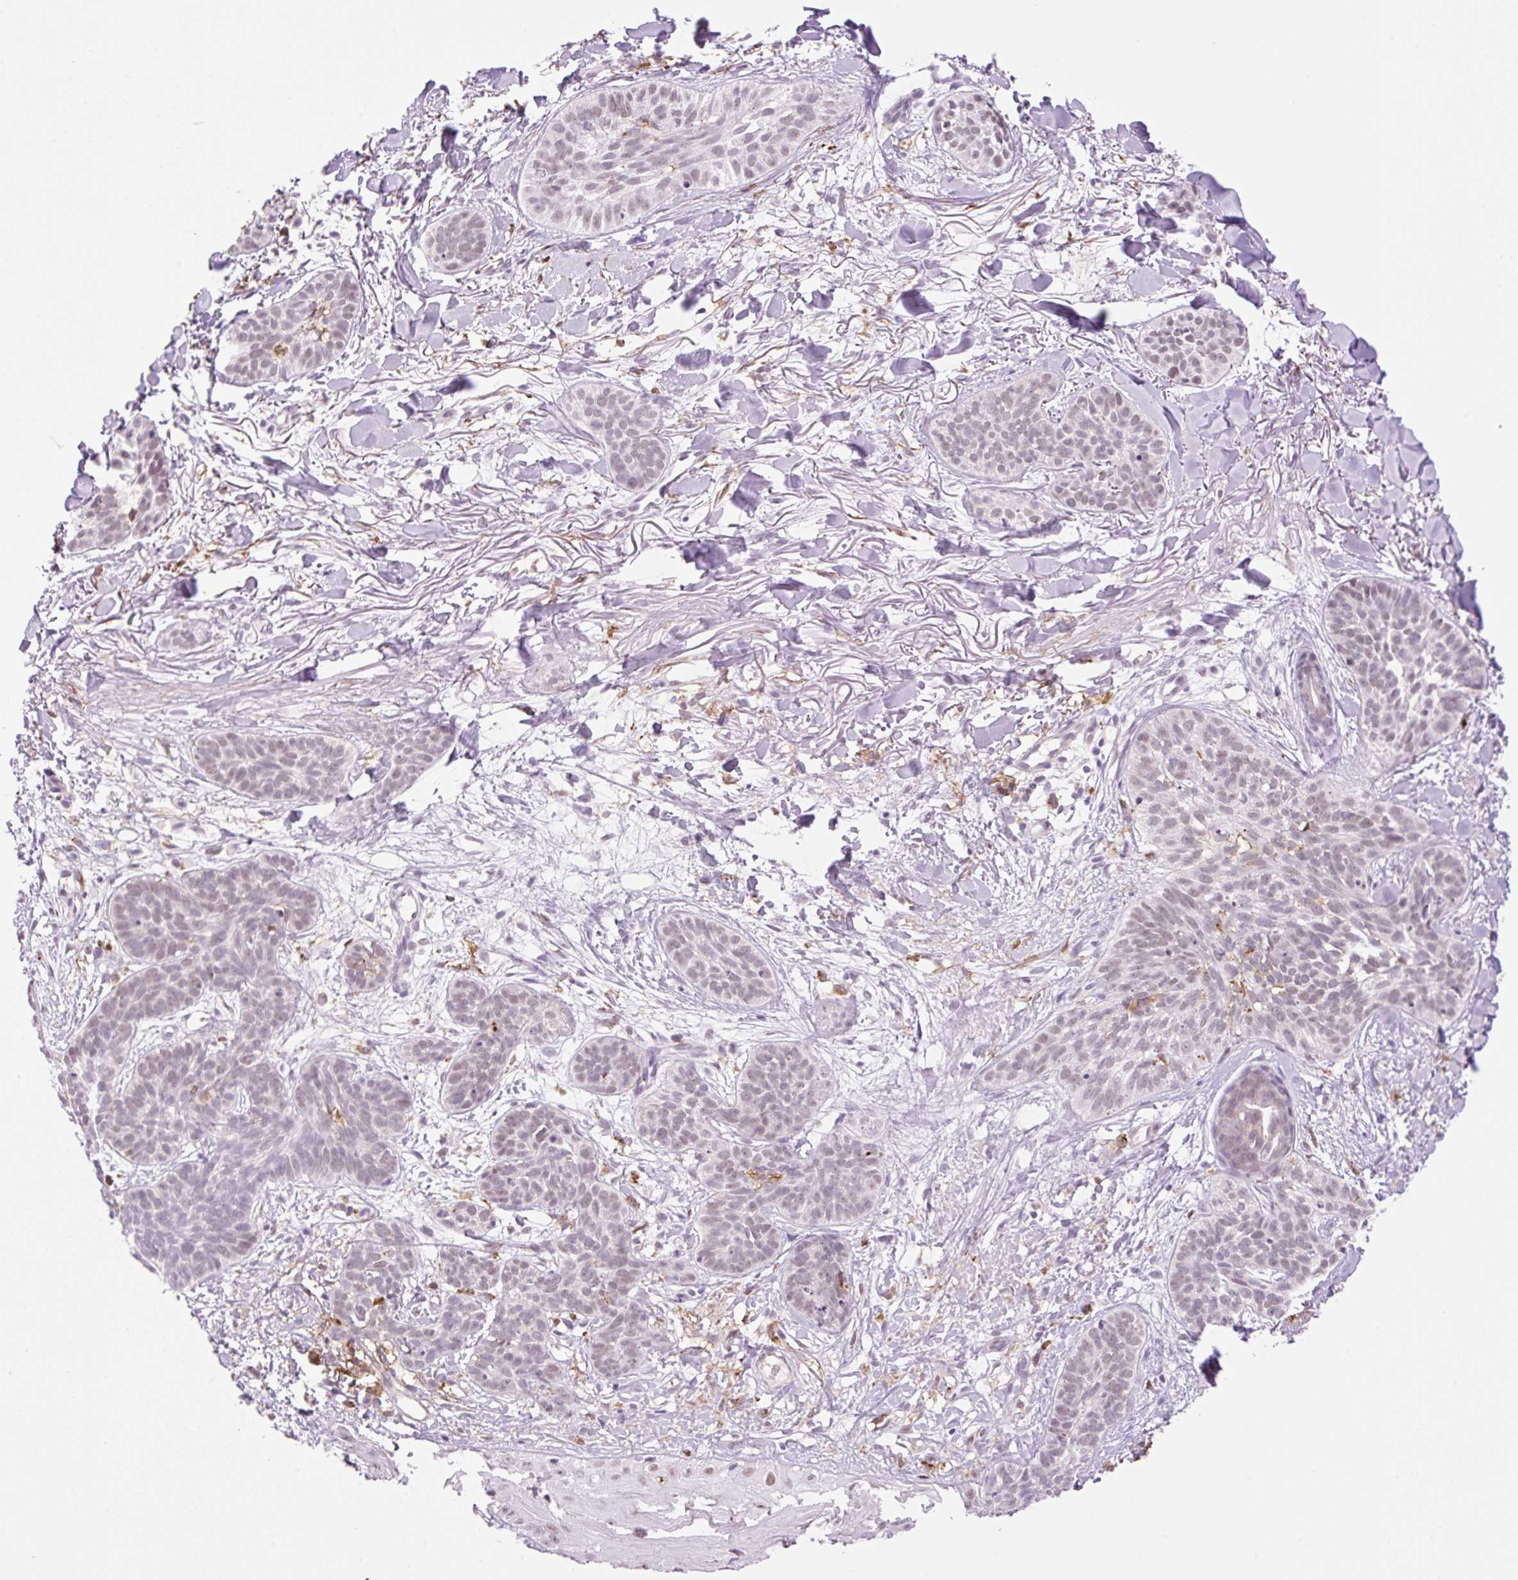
{"staining": {"intensity": "weak", "quantity": ">75%", "location": "nuclear"}, "tissue": "skin cancer", "cell_type": "Tumor cells", "image_type": "cancer", "snomed": [{"axis": "morphology", "description": "Basal cell carcinoma"}, {"axis": "topography", "description": "Skin"}], "caption": "Human skin cancer stained with a protein marker reveals weak staining in tumor cells.", "gene": "PALM3", "patient": {"sex": "male", "age": 52}}